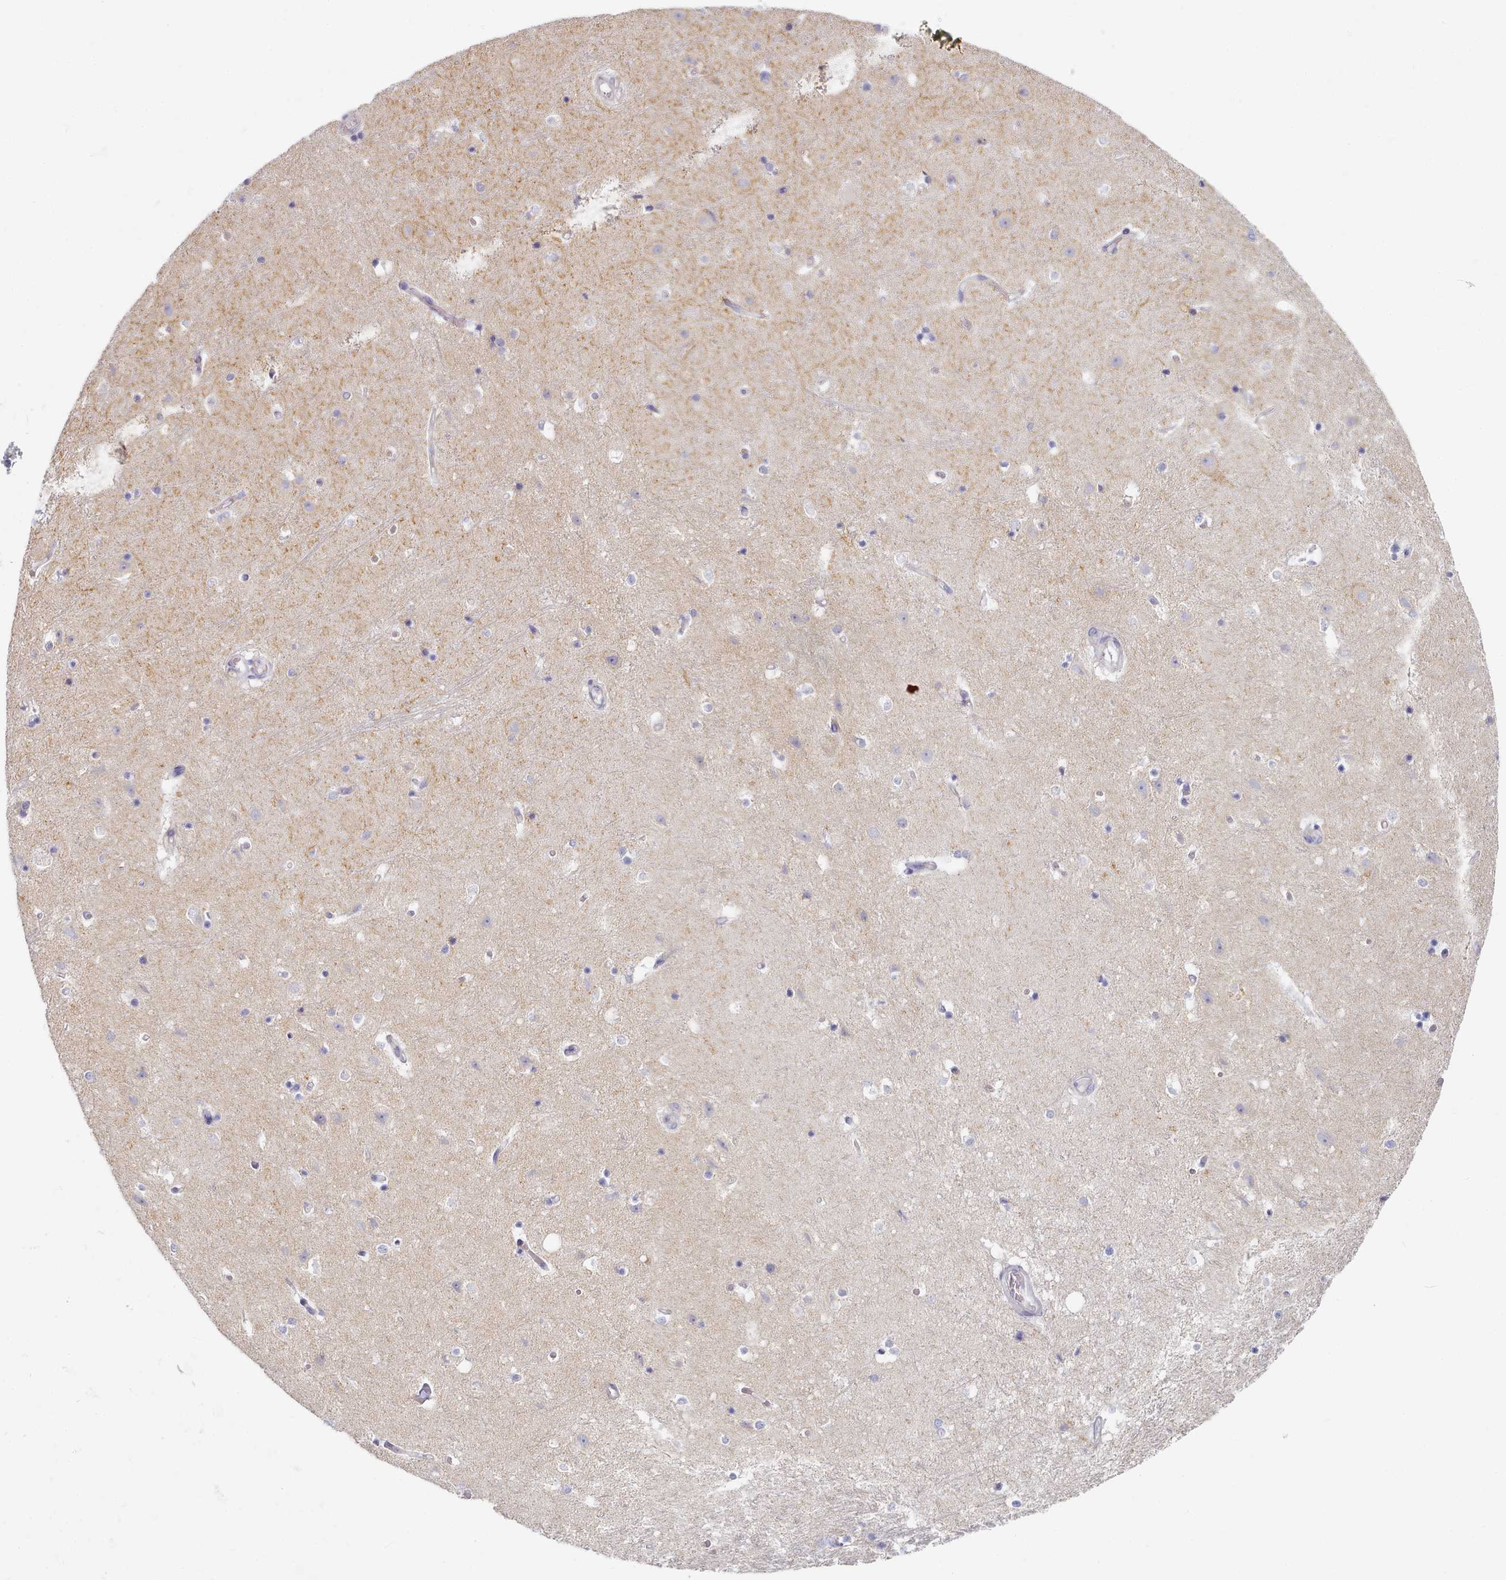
{"staining": {"intensity": "negative", "quantity": "none", "location": "none"}, "tissue": "hippocampus", "cell_type": "Glial cells", "image_type": "normal", "snomed": [{"axis": "morphology", "description": "Normal tissue, NOS"}, {"axis": "topography", "description": "Hippocampus"}], "caption": "An IHC histopathology image of normal hippocampus is shown. There is no staining in glial cells of hippocampus.", "gene": "TYW1B", "patient": {"sex": "female", "age": 52}}